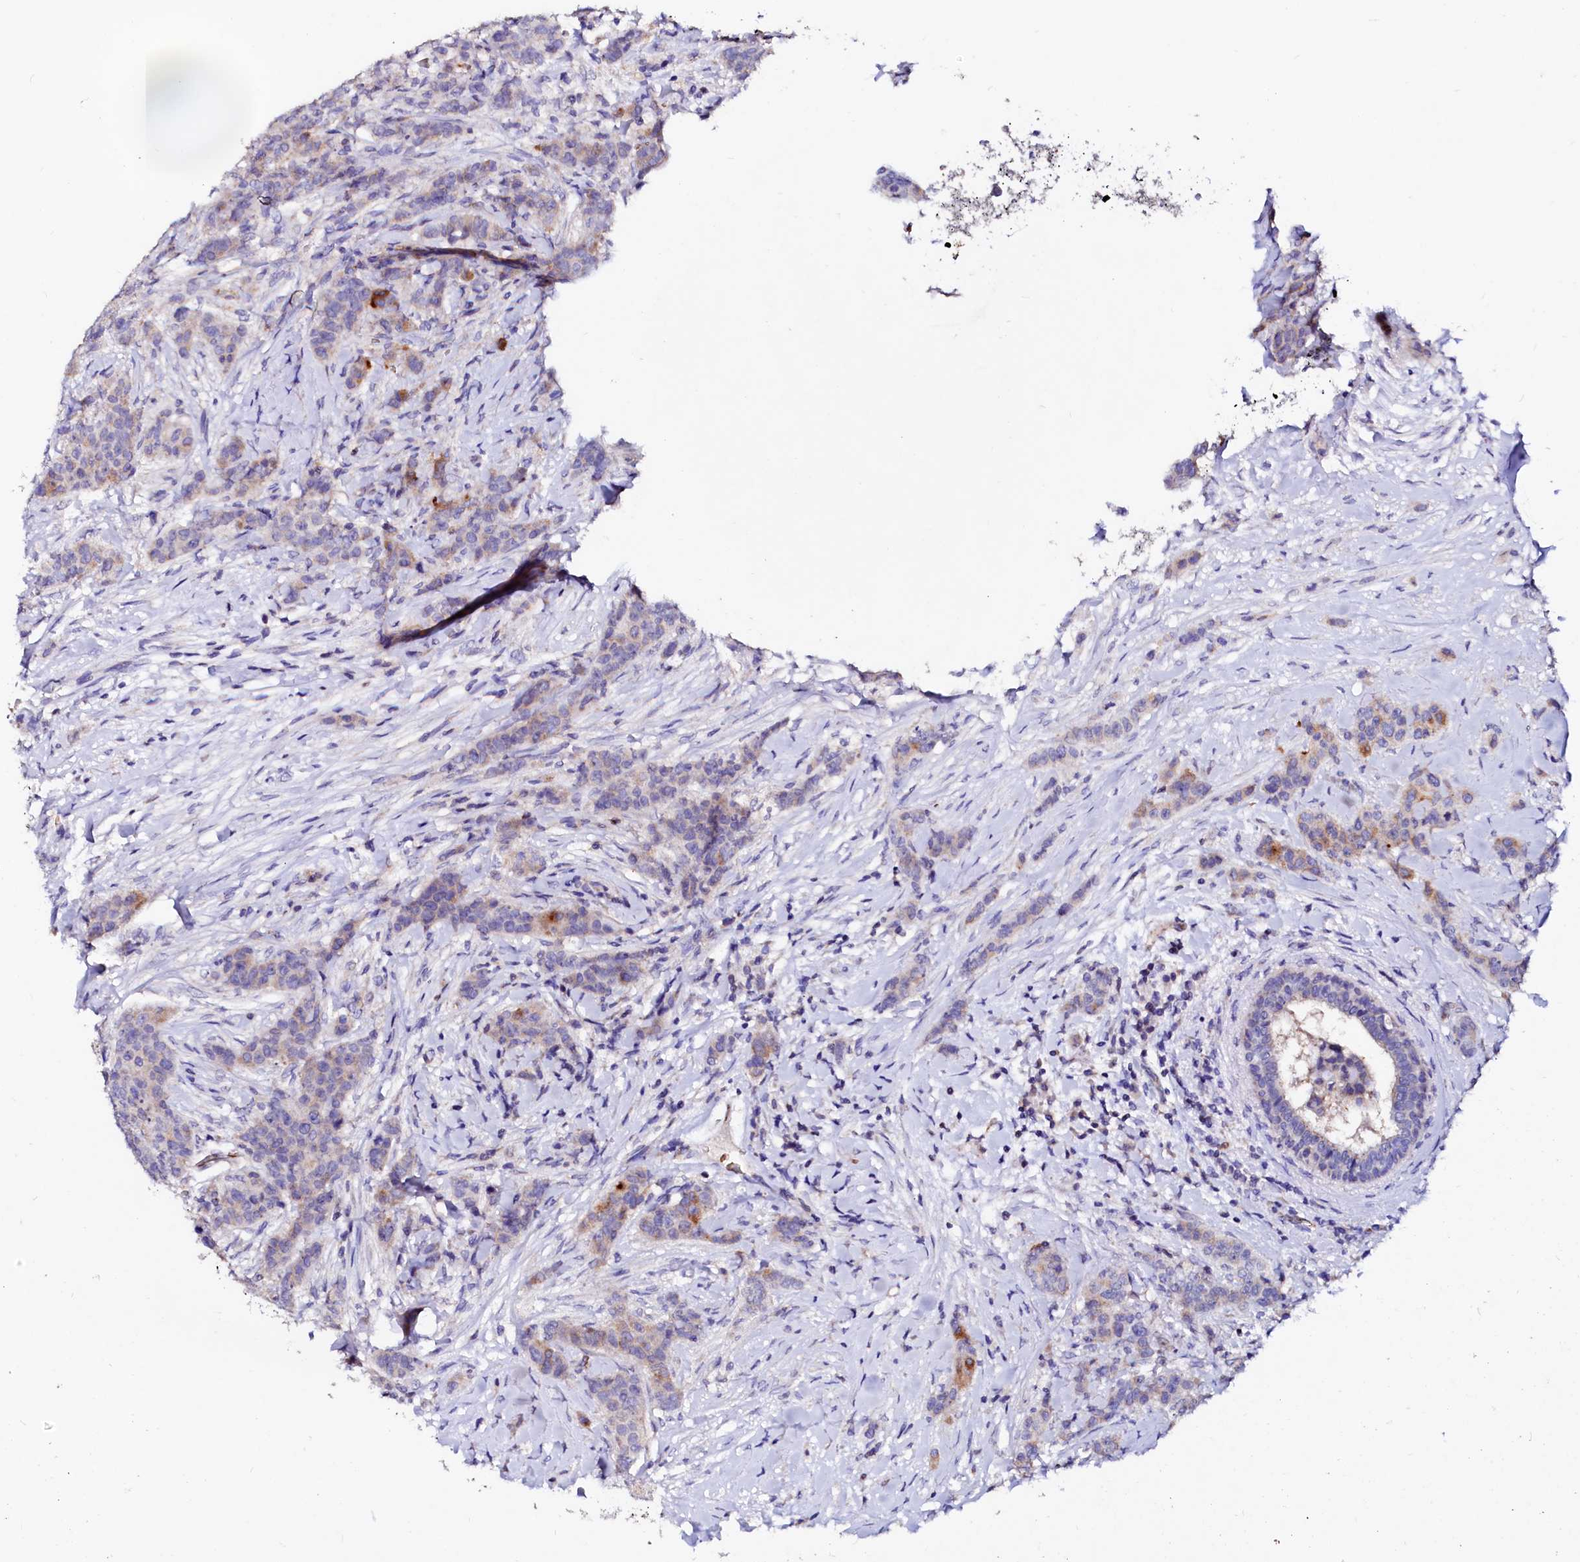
{"staining": {"intensity": "moderate", "quantity": "25%-75%", "location": "cytoplasmic/membranous"}, "tissue": "breast cancer", "cell_type": "Tumor cells", "image_type": "cancer", "snomed": [{"axis": "morphology", "description": "Duct carcinoma"}, {"axis": "topography", "description": "Breast"}], "caption": "Human breast cancer stained with a brown dye reveals moderate cytoplasmic/membranous positive staining in about 25%-75% of tumor cells.", "gene": "RAB27A", "patient": {"sex": "female", "age": 40}}